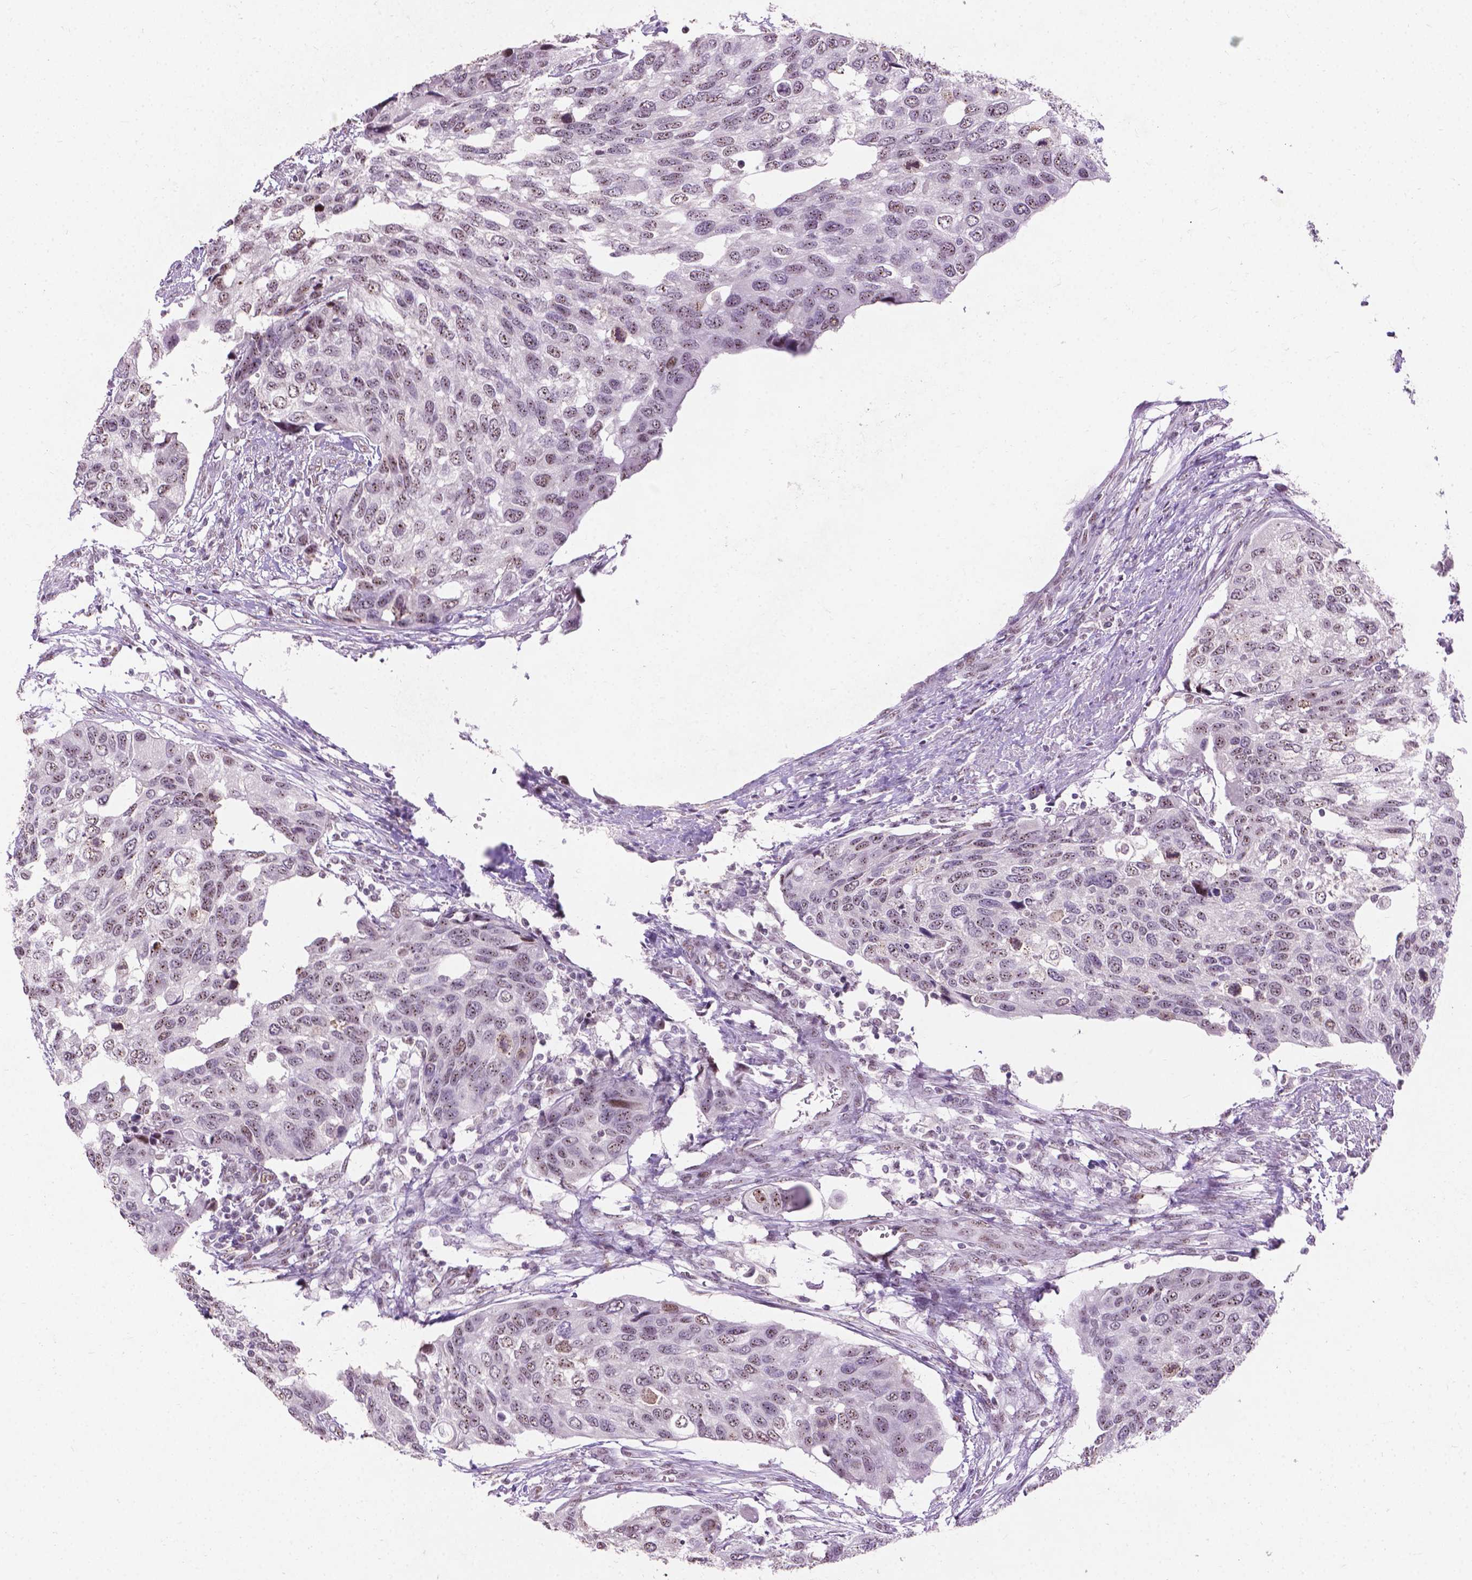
{"staining": {"intensity": "weak", "quantity": "<25%", "location": "nuclear"}, "tissue": "urothelial cancer", "cell_type": "Tumor cells", "image_type": "cancer", "snomed": [{"axis": "morphology", "description": "Urothelial carcinoma, High grade"}, {"axis": "topography", "description": "Urinary bladder"}], "caption": "Human urothelial cancer stained for a protein using immunohistochemistry reveals no staining in tumor cells.", "gene": "COIL", "patient": {"sex": "male", "age": 60}}